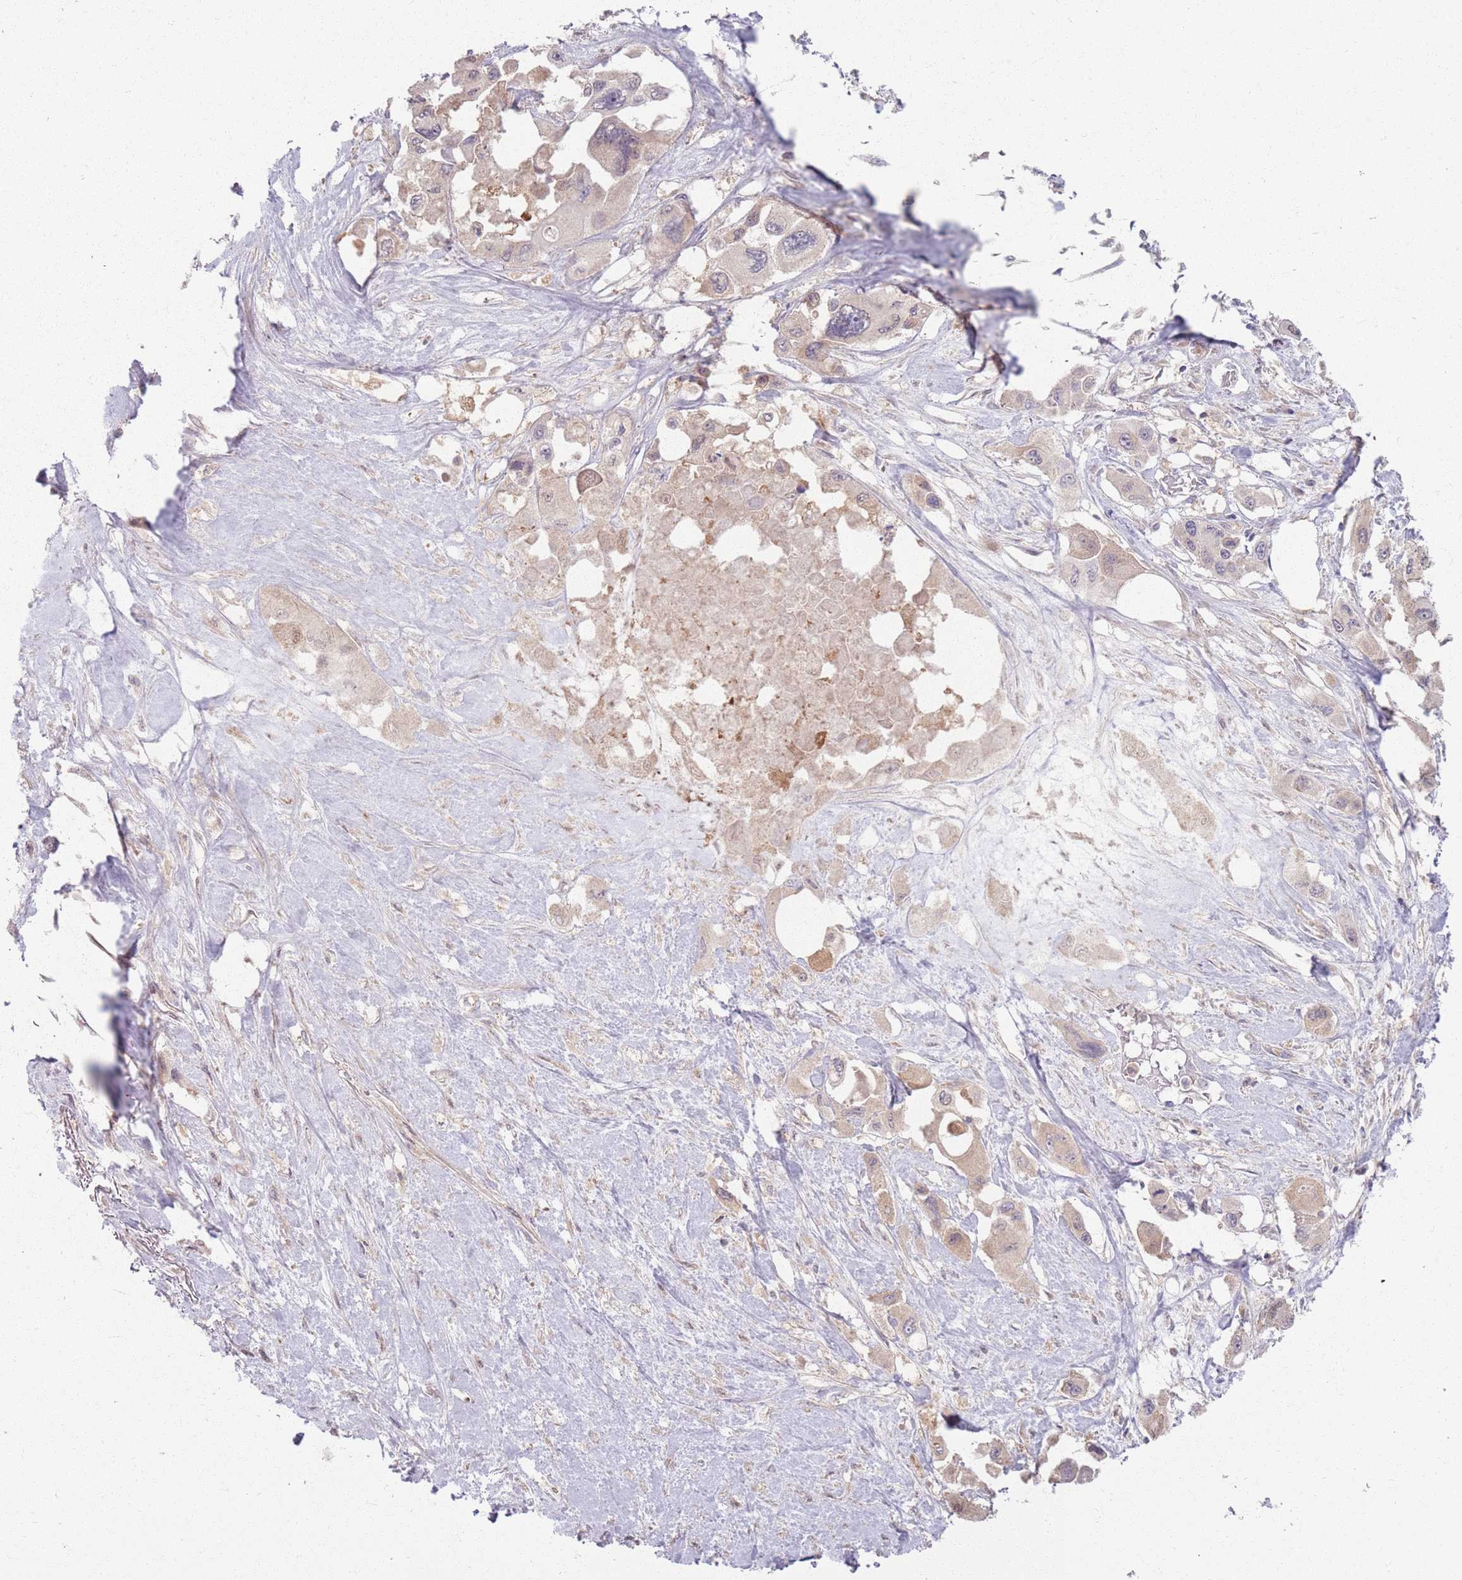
{"staining": {"intensity": "negative", "quantity": "none", "location": "none"}, "tissue": "pancreatic cancer", "cell_type": "Tumor cells", "image_type": "cancer", "snomed": [{"axis": "morphology", "description": "Adenocarcinoma, NOS"}, {"axis": "topography", "description": "Pancreas"}], "caption": "Tumor cells are negative for brown protein staining in adenocarcinoma (pancreatic).", "gene": "ZDHHC2", "patient": {"sex": "male", "age": 92}}